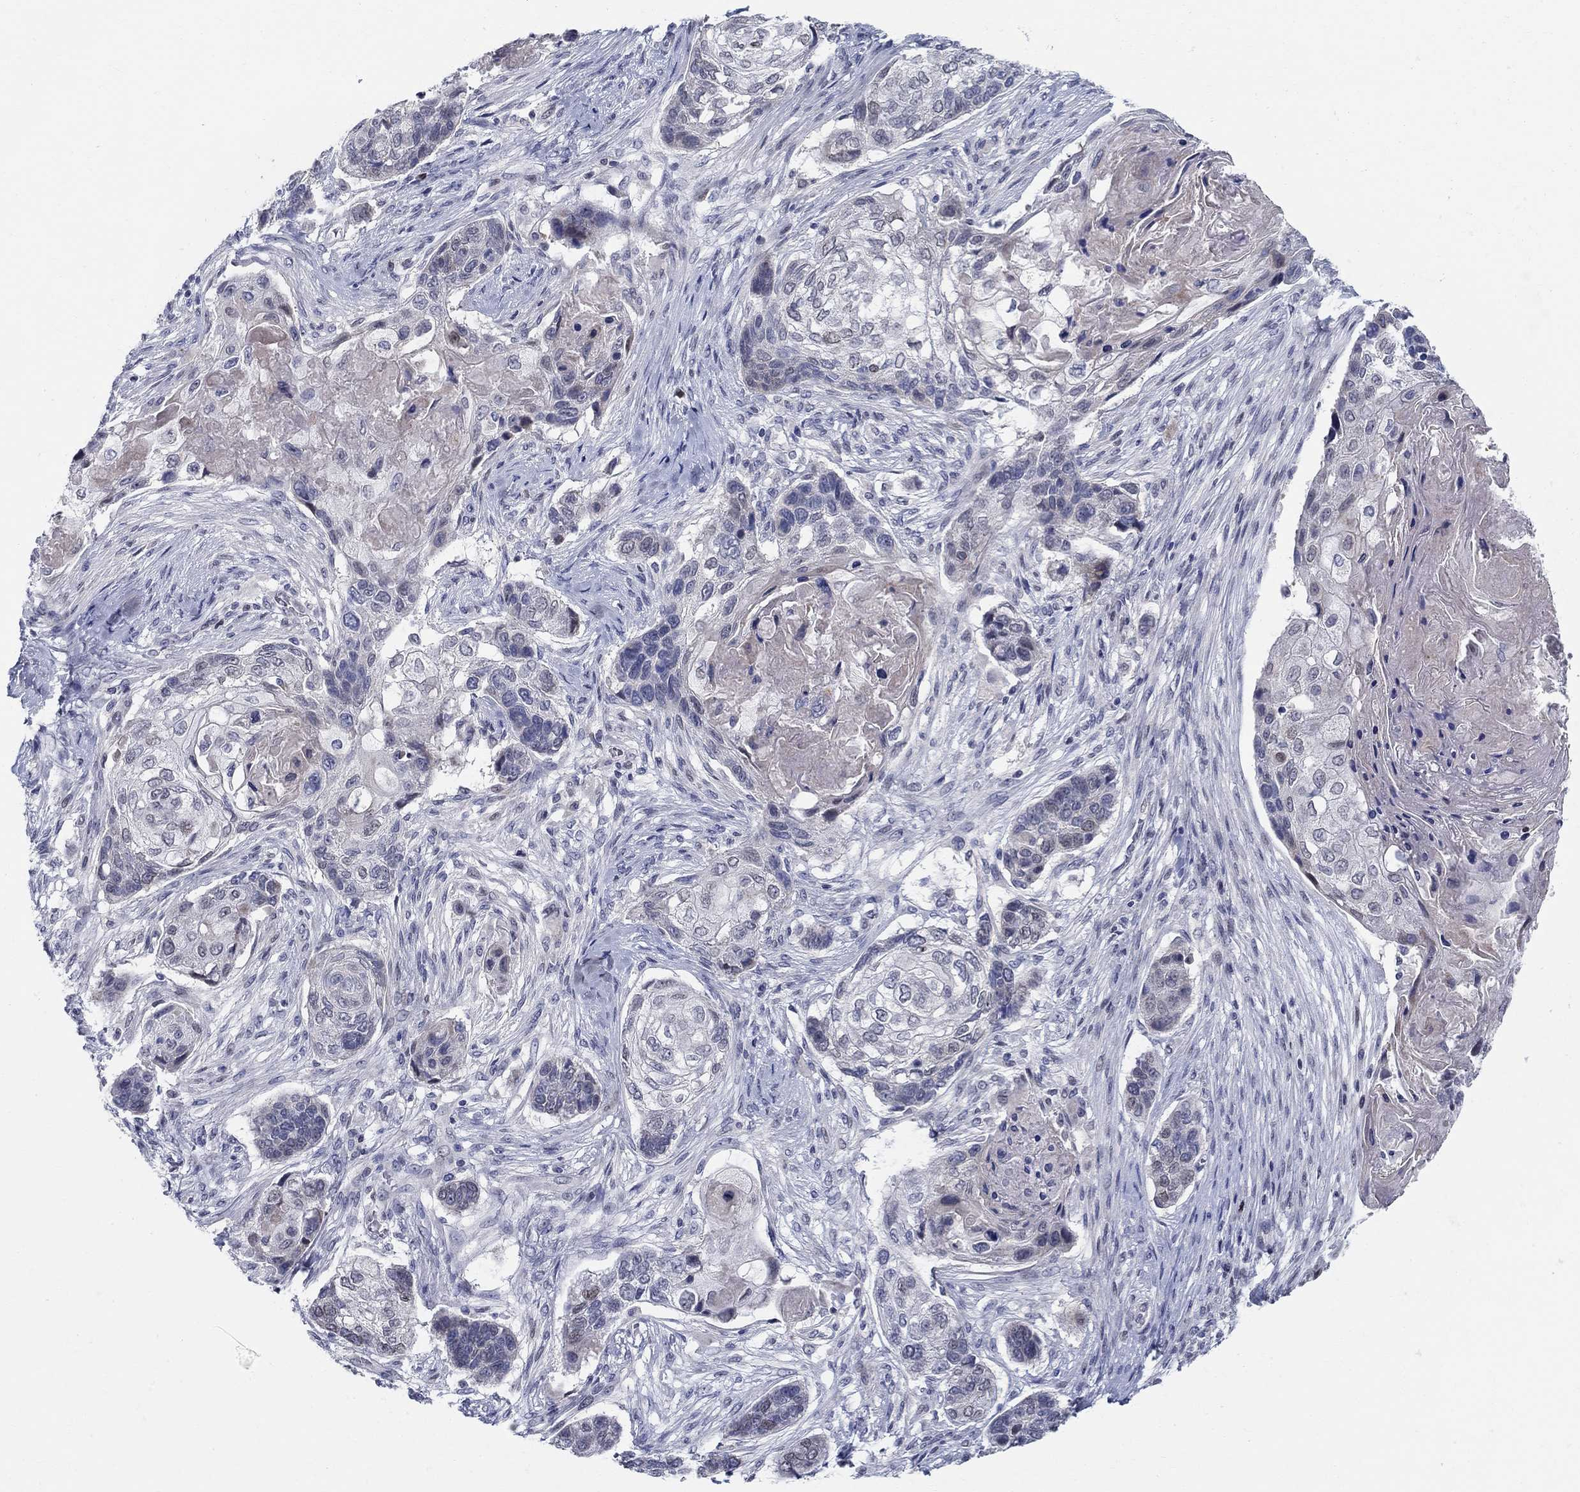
{"staining": {"intensity": "negative", "quantity": "none", "location": "none"}, "tissue": "lung cancer", "cell_type": "Tumor cells", "image_type": "cancer", "snomed": [{"axis": "morphology", "description": "Normal tissue, NOS"}, {"axis": "morphology", "description": "Squamous cell carcinoma, NOS"}, {"axis": "topography", "description": "Bronchus"}, {"axis": "topography", "description": "Lung"}], "caption": "High magnification brightfield microscopy of squamous cell carcinoma (lung) stained with DAB (brown) and counterstained with hematoxylin (blue): tumor cells show no significant staining.", "gene": "C16orf46", "patient": {"sex": "male", "age": 69}}